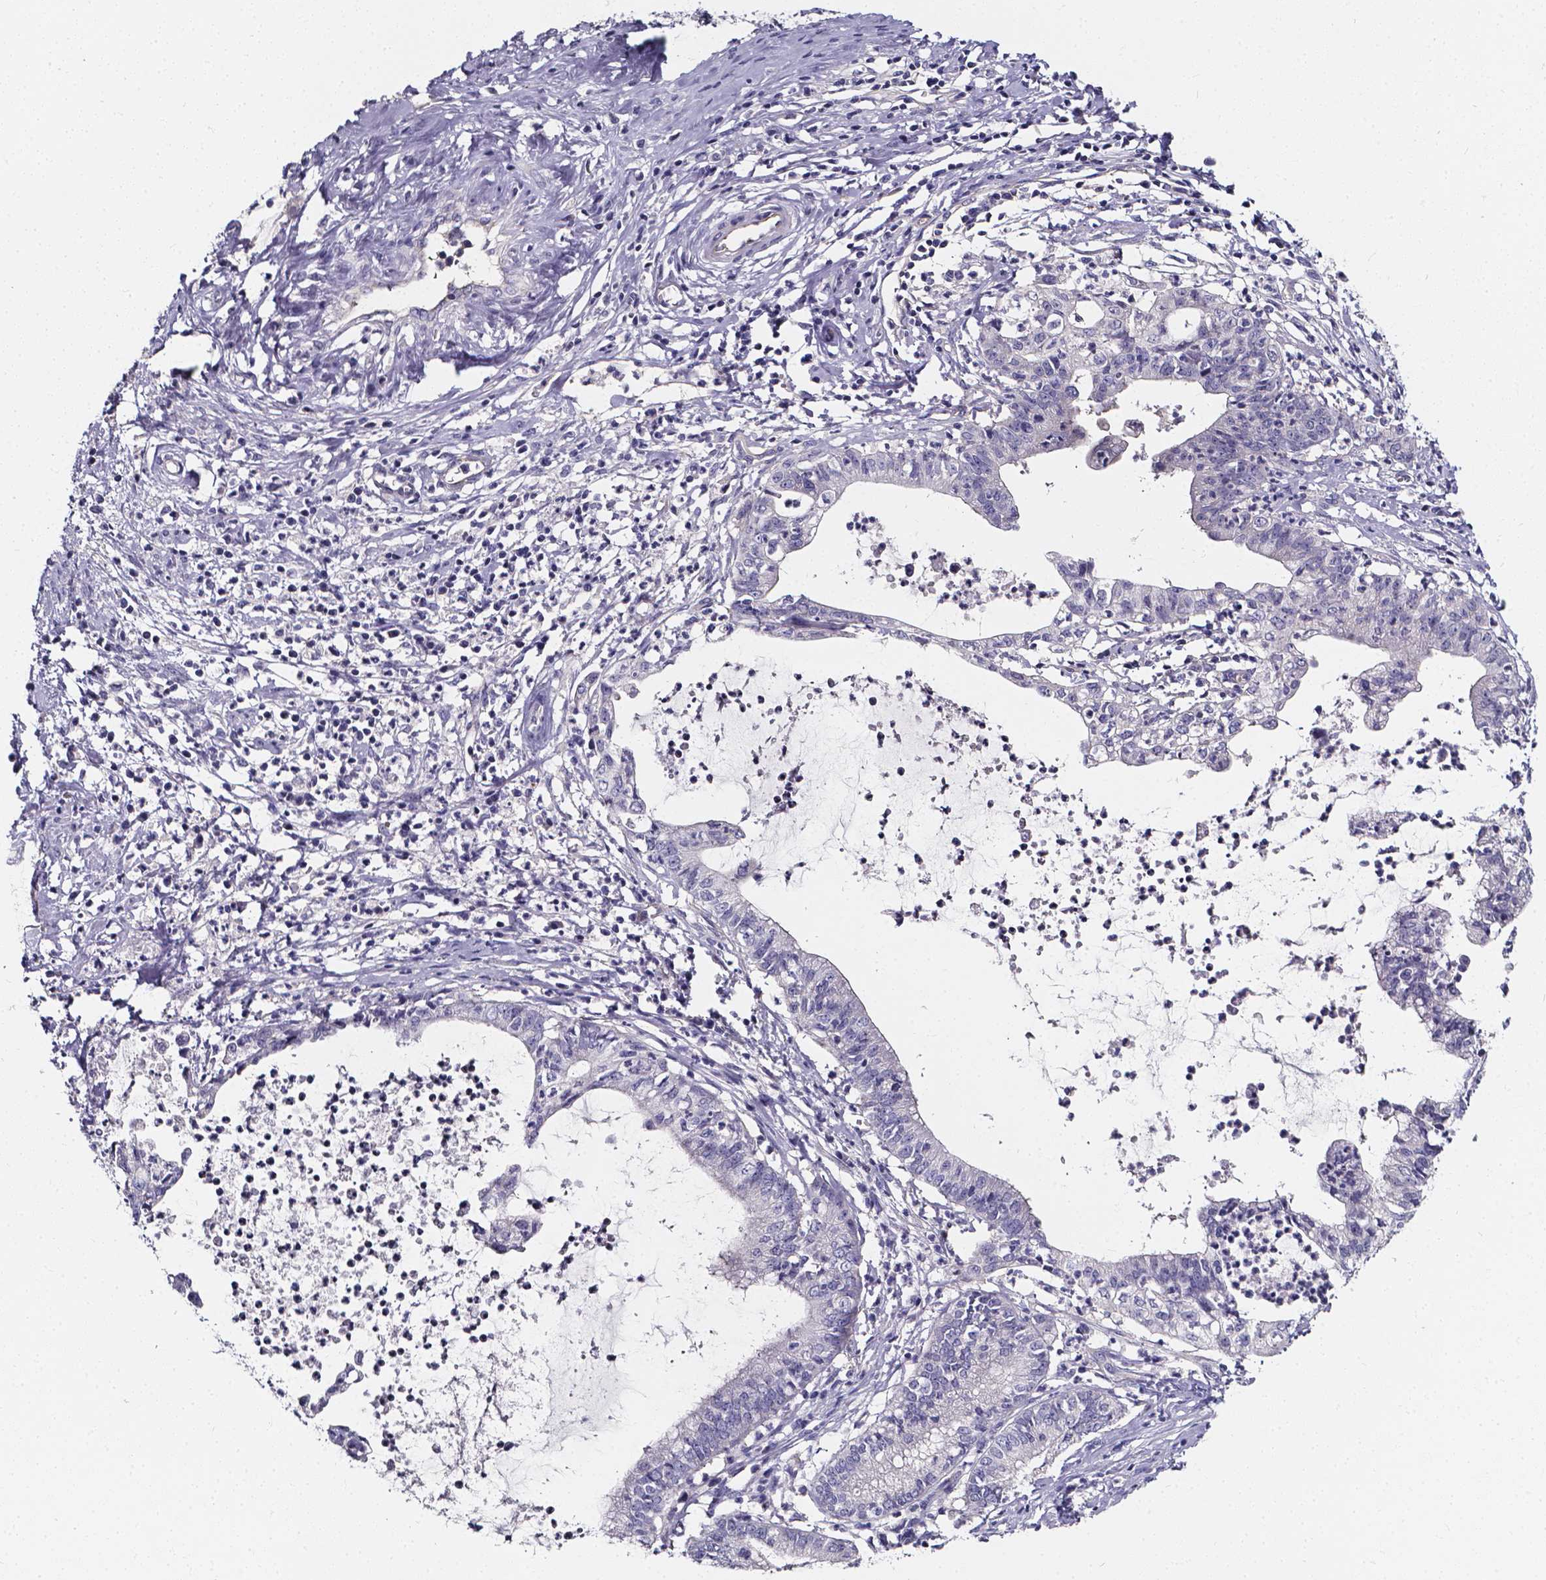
{"staining": {"intensity": "negative", "quantity": "none", "location": "none"}, "tissue": "cervical cancer", "cell_type": "Tumor cells", "image_type": "cancer", "snomed": [{"axis": "morphology", "description": "Normal tissue, NOS"}, {"axis": "morphology", "description": "Adenocarcinoma, NOS"}, {"axis": "topography", "description": "Cervix"}], "caption": "High magnification brightfield microscopy of cervical adenocarcinoma stained with DAB (3,3'-diaminobenzidine) (brown) and counterstained with hematoxylin (blue): tumor cells show no significant positivity.", "gene": "CACNG8", "patient": {"sex": "female", "age": 38}}